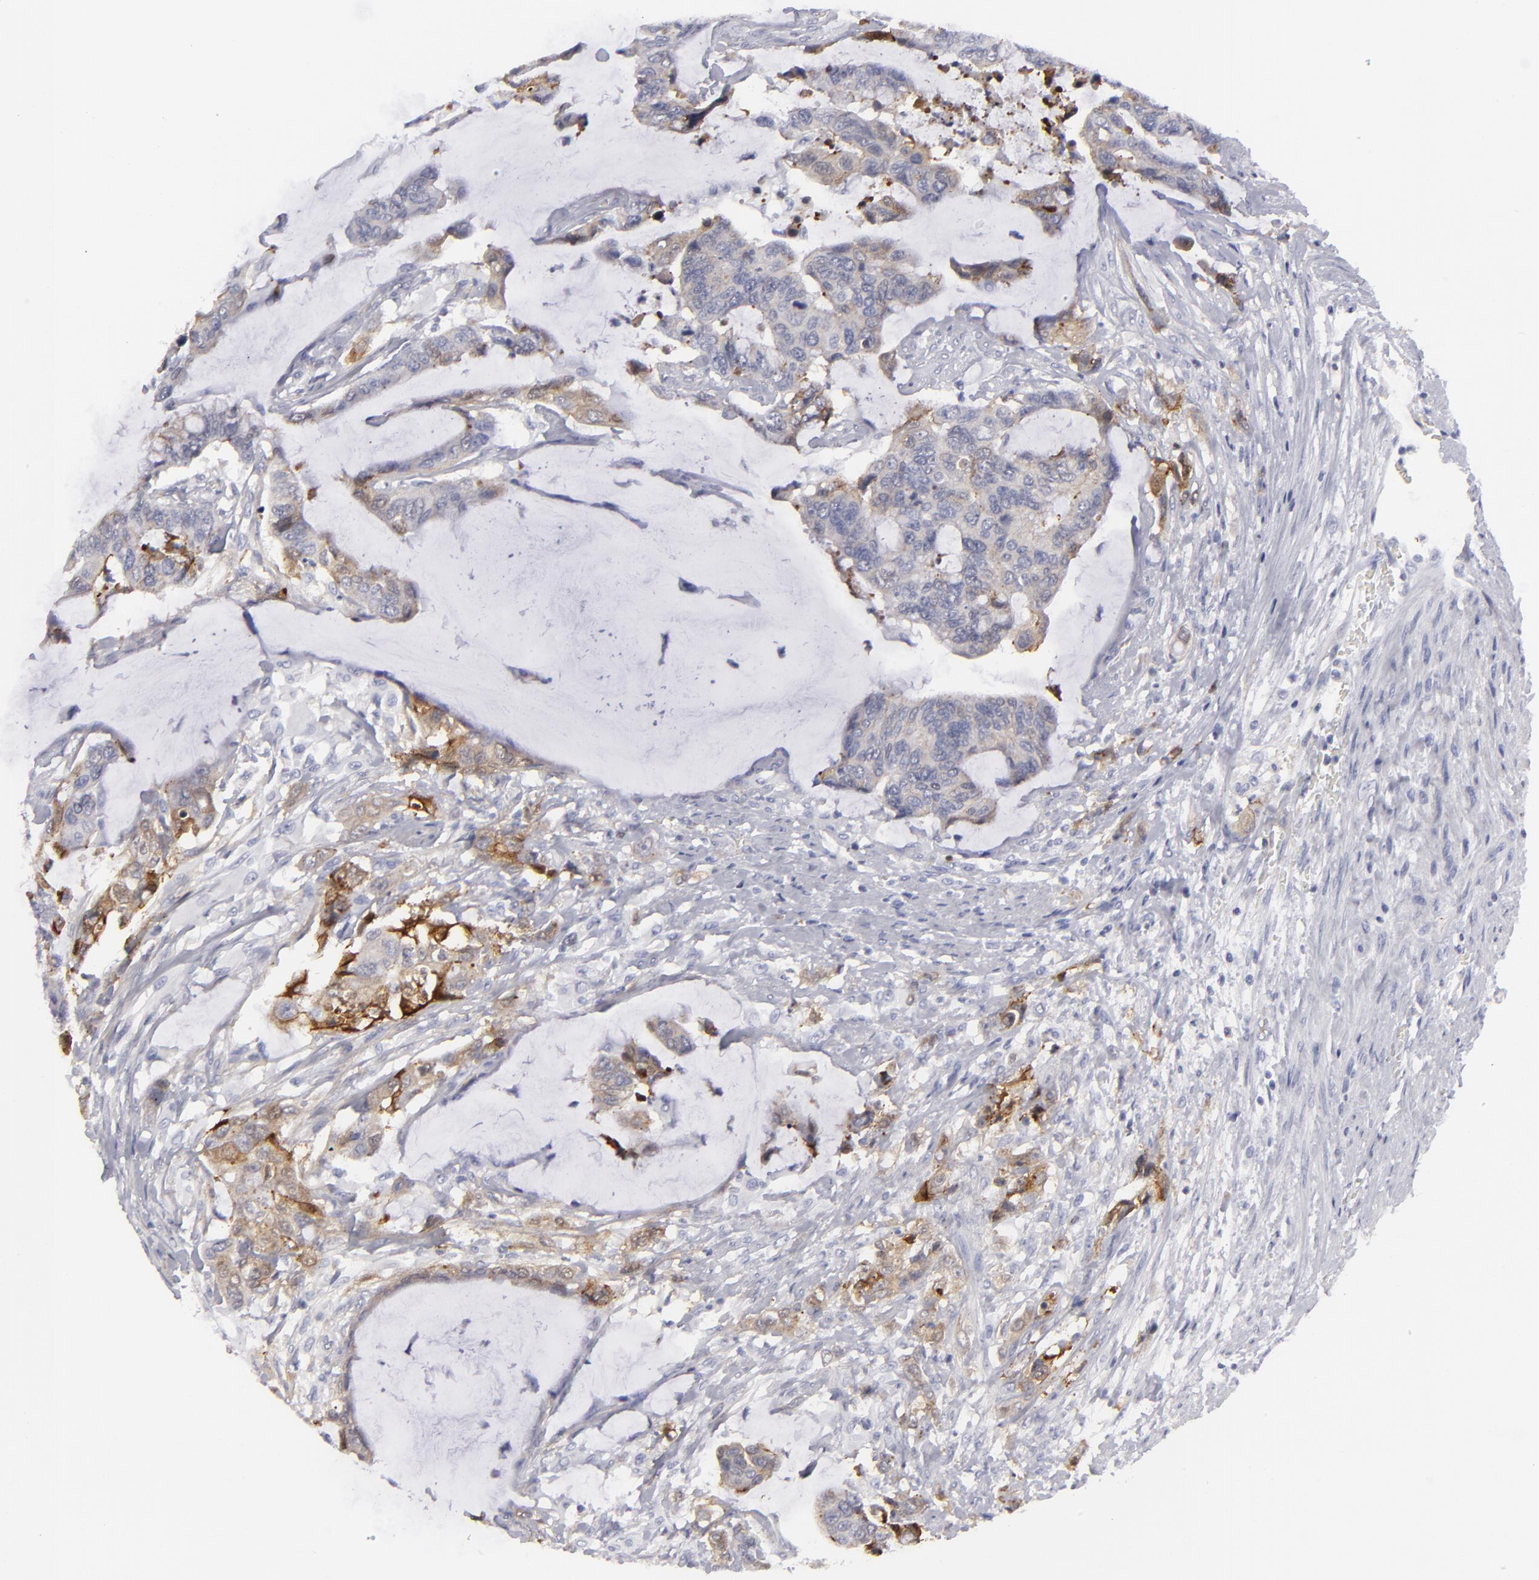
{"staining": {"intensity": "moderate", "quantity": "25%-75%", "location": "cytoplasmic/membranous"}, "tissue": "colorectal cancer", "cell_type": "Tumor cells", "image_type": "cancer", "snomed": [{"axis": "morphology", "description": "Adenocarcinoma, NOS"}, {"axis": "topography", "description": "Rectum"}], "caption": "Protein expression analysis of colorectal cancer displays moderate cytoplasmic/membranous expression in approximately 25%-75% of tumor cells.", "gene": "JUP", "patient": {"sex": "female", "age": 59}}